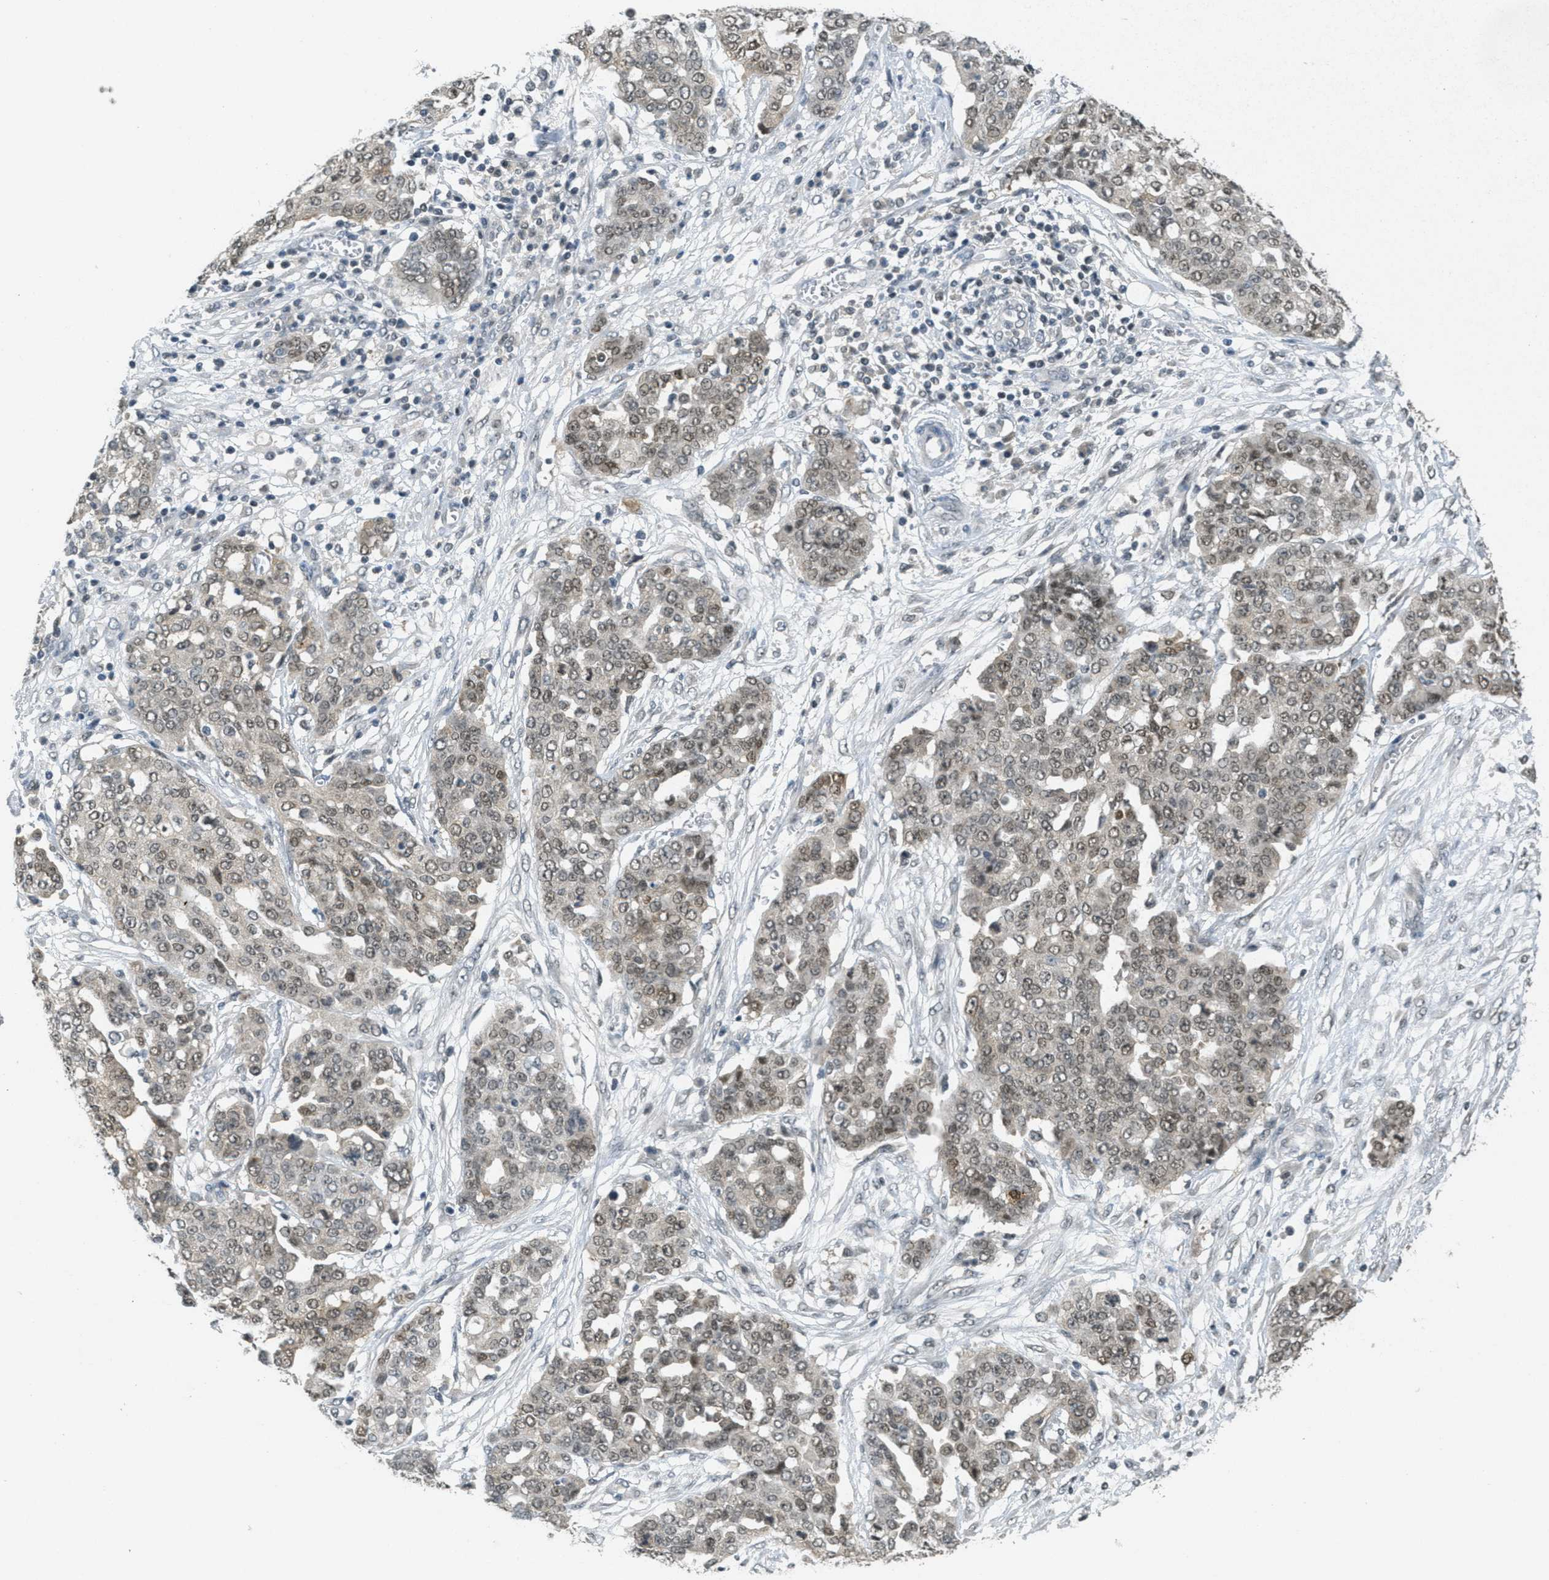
{"staining": {"intensity": "weak", "quantity": ">75%", "location": "nuclear"}, "tissue": "ovarian cancer", "cell_type": "Tumor cells", "image_type": "cancer", "snomed": [{"axis": "morphology", "description": "Cystadenocarcinoma, serous, NOS"}, {"axis": "topography", "description": "Soft tissue"}, {"axis": "topography", "description": "Ovary"}], "caption": "Immunohistochemistry (IHC) (DAB) staining of human ovarian serous cystadenocarcinoma displays weak nuclear protein expression in about >75% of tumor cells.", "gene": "DNAJB1", "patient": {"sex": "female", "age": 57}}